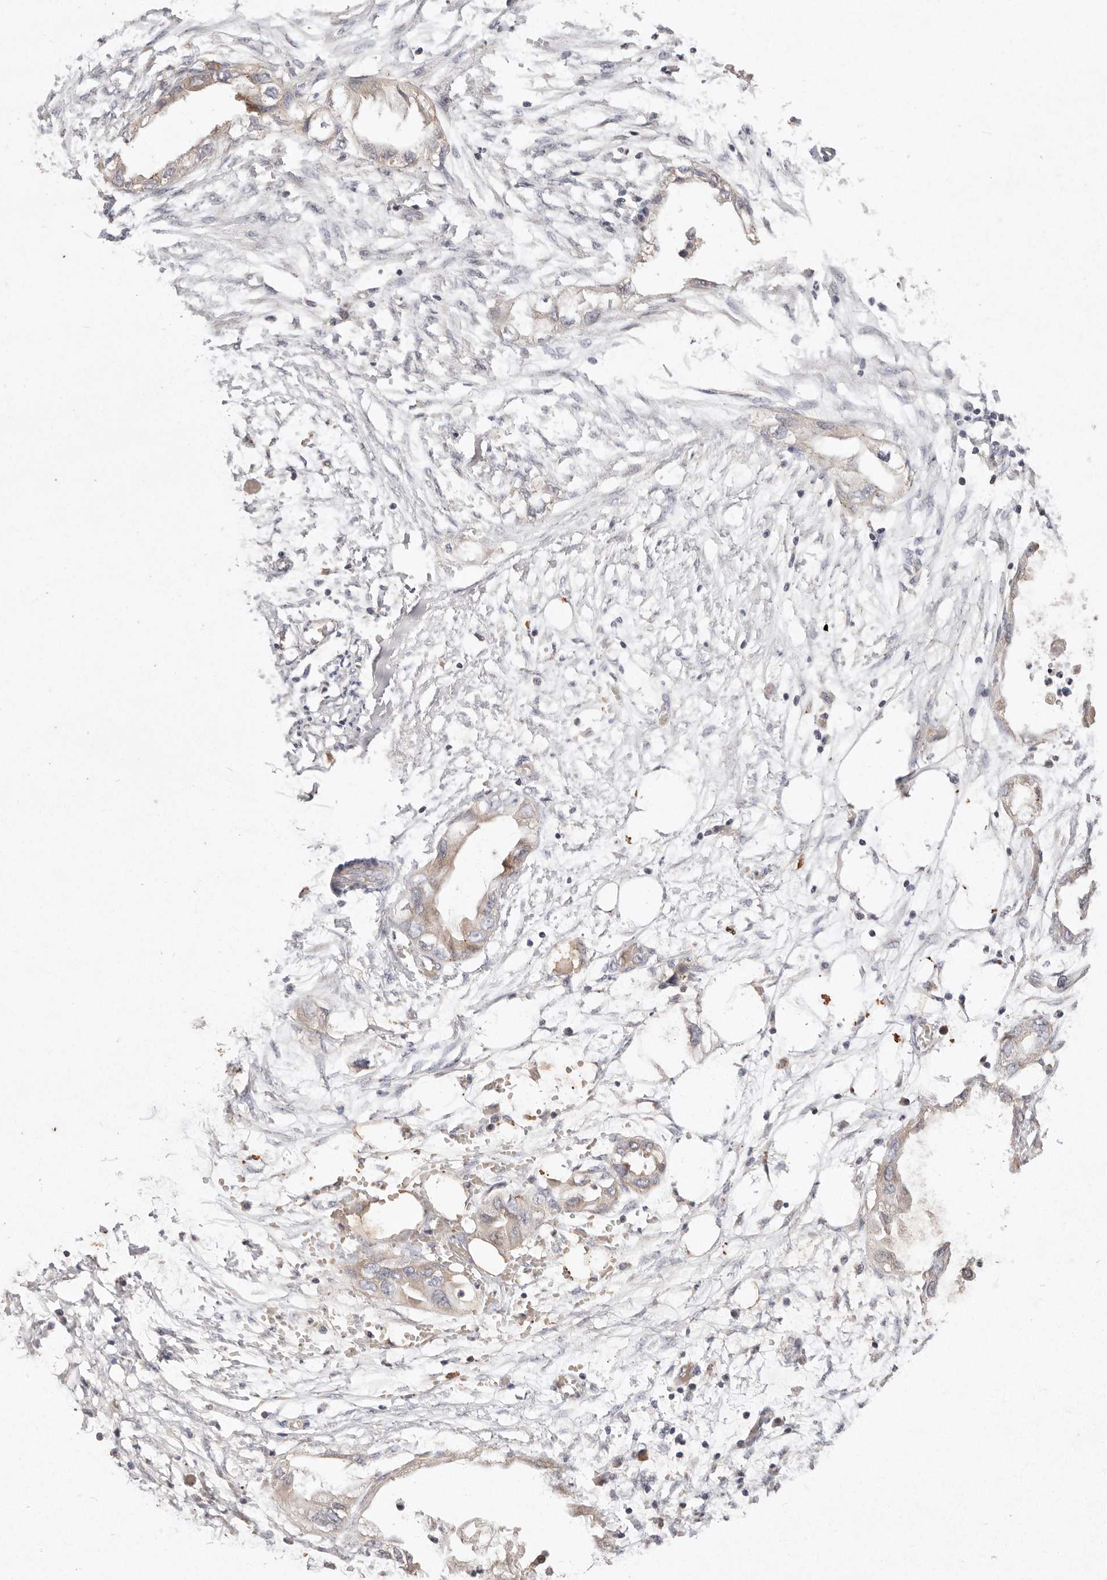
{"staining": {"intensity": "weak", "quantity": "<25%", "location": "cytoplasmic/membranous"}, "tissue": "endometrial cancer", "cell_type": "Tumor cells", "image_type": "cancer", "snomed": [{"axis": "morphology", "description": "Adenocarcinoma, NOS"}, {"axis": "morphology", "description": "Adenocarcinoma, metastatic, NOS"}, {"axis": "topography", "description": "Adipose tissue"}, {"axis": "topography", "description": "Endometrium"}], "caption": "Immunohistochemistry (IHC) image of human endometrial cancer (metastatic adenocarcinoma) stained for a protein (brown), which displays no expression in tumor cells. (IHC, brightfield microscopy, high magnification).", "gene": "CXADR", "patient": {"sex": "female", "age": 67}}